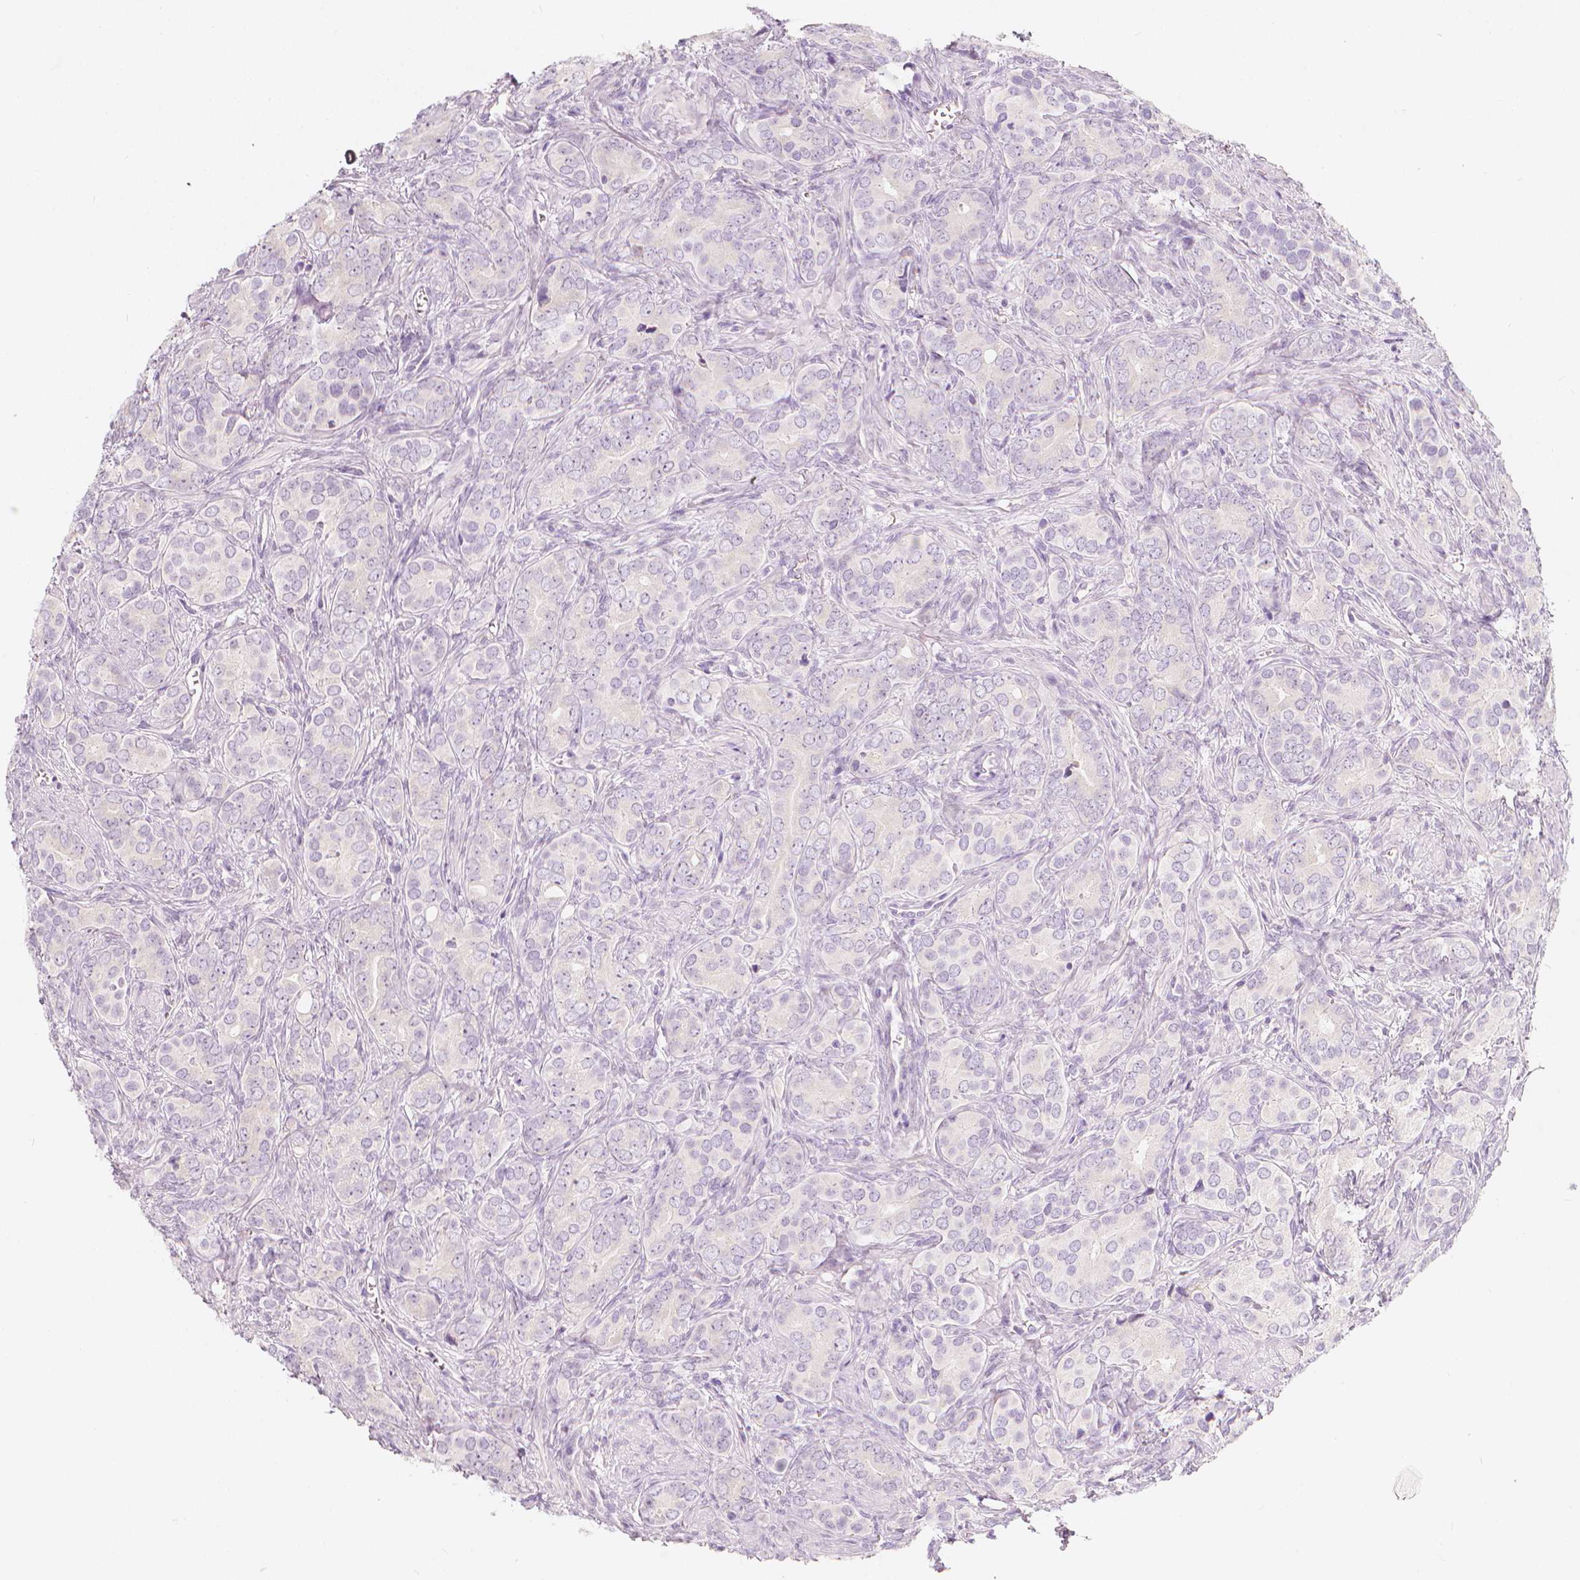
{"staining": {"intensity": "negative", "quantity": "none", "location": "none"}, "tissue": "prostate cancer", "cell_type": "Tumor cells", "image_type": "cancer", "snomed": [{"axis": "morphology", "description": "Adenocarcinoma, High grade"}, {"axis": "topography", "description": "Prostate"}], "caption": "The immunohistochemistry histopathology image has no significant staining in tumor cells of high-grade adenocarcinoma (prostate) tissue. Brightfield microscopy of immunohistochemistry (IHC) stained with DAB (brown) and hematoxylin (blue), captured at high magnification.", "gene": "RBFOX1", "patient": {"sex": "male", "age": 84}}